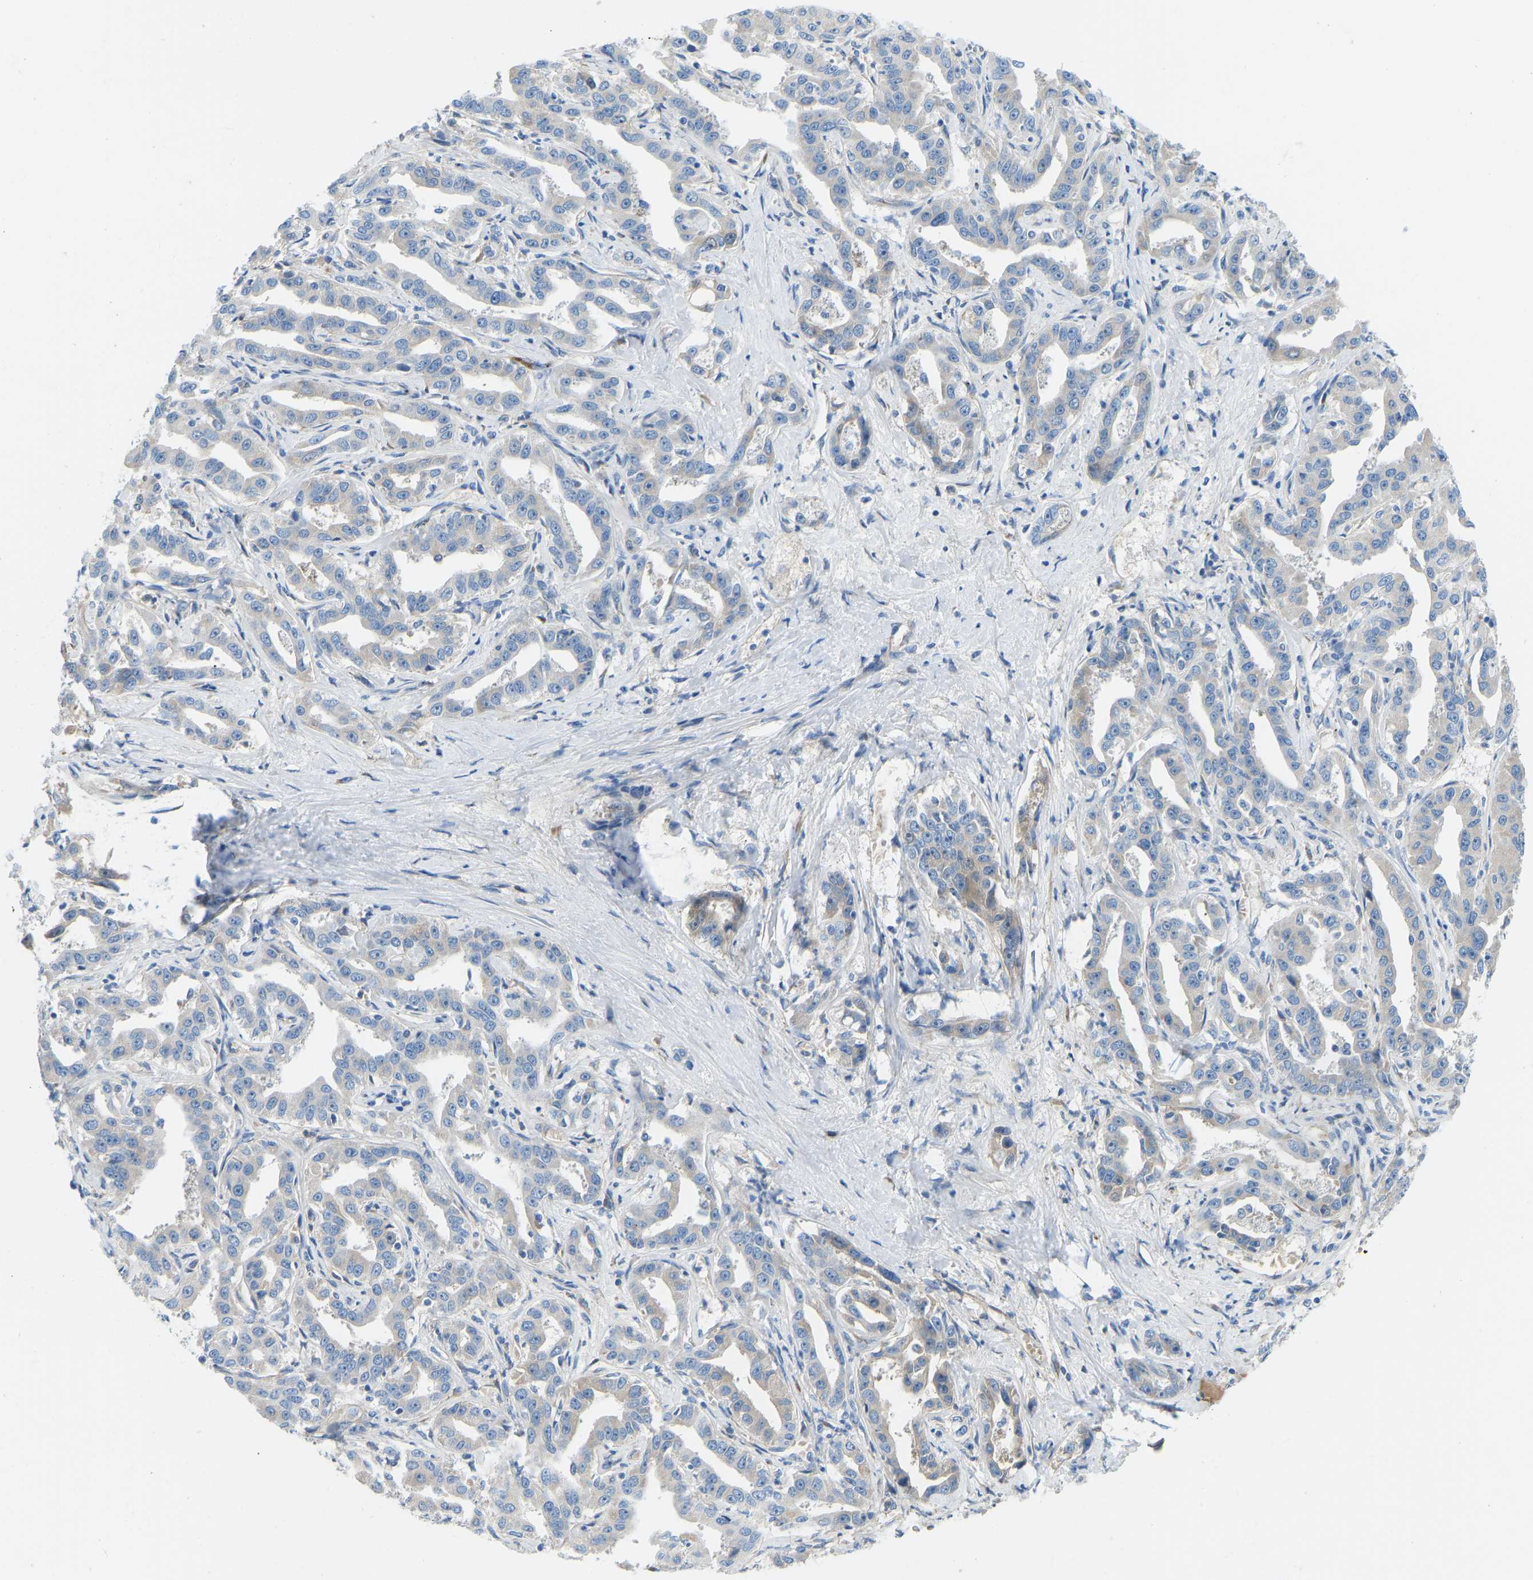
{"staining": {"intensity": "weak", "quantity": "<25%", "location": "cytoplasmic/membranous"}, "tissue": "liver cancer", "cell_type": "Tumor cells", "image_type": "cancer", "snomed": [{"axis": "morphology", "description": "Cholangiocarcinoma"}, {"axis": "topography", "description": "Liver"}], "caption": "High power microscopy micrograph of an immunohistochemistry (IHC) photomicrograph of liver cancer, revealing no significant staining in tumor cells.", "gene": "COL15A1", "patient": {"sex": "male", "age": 59}}